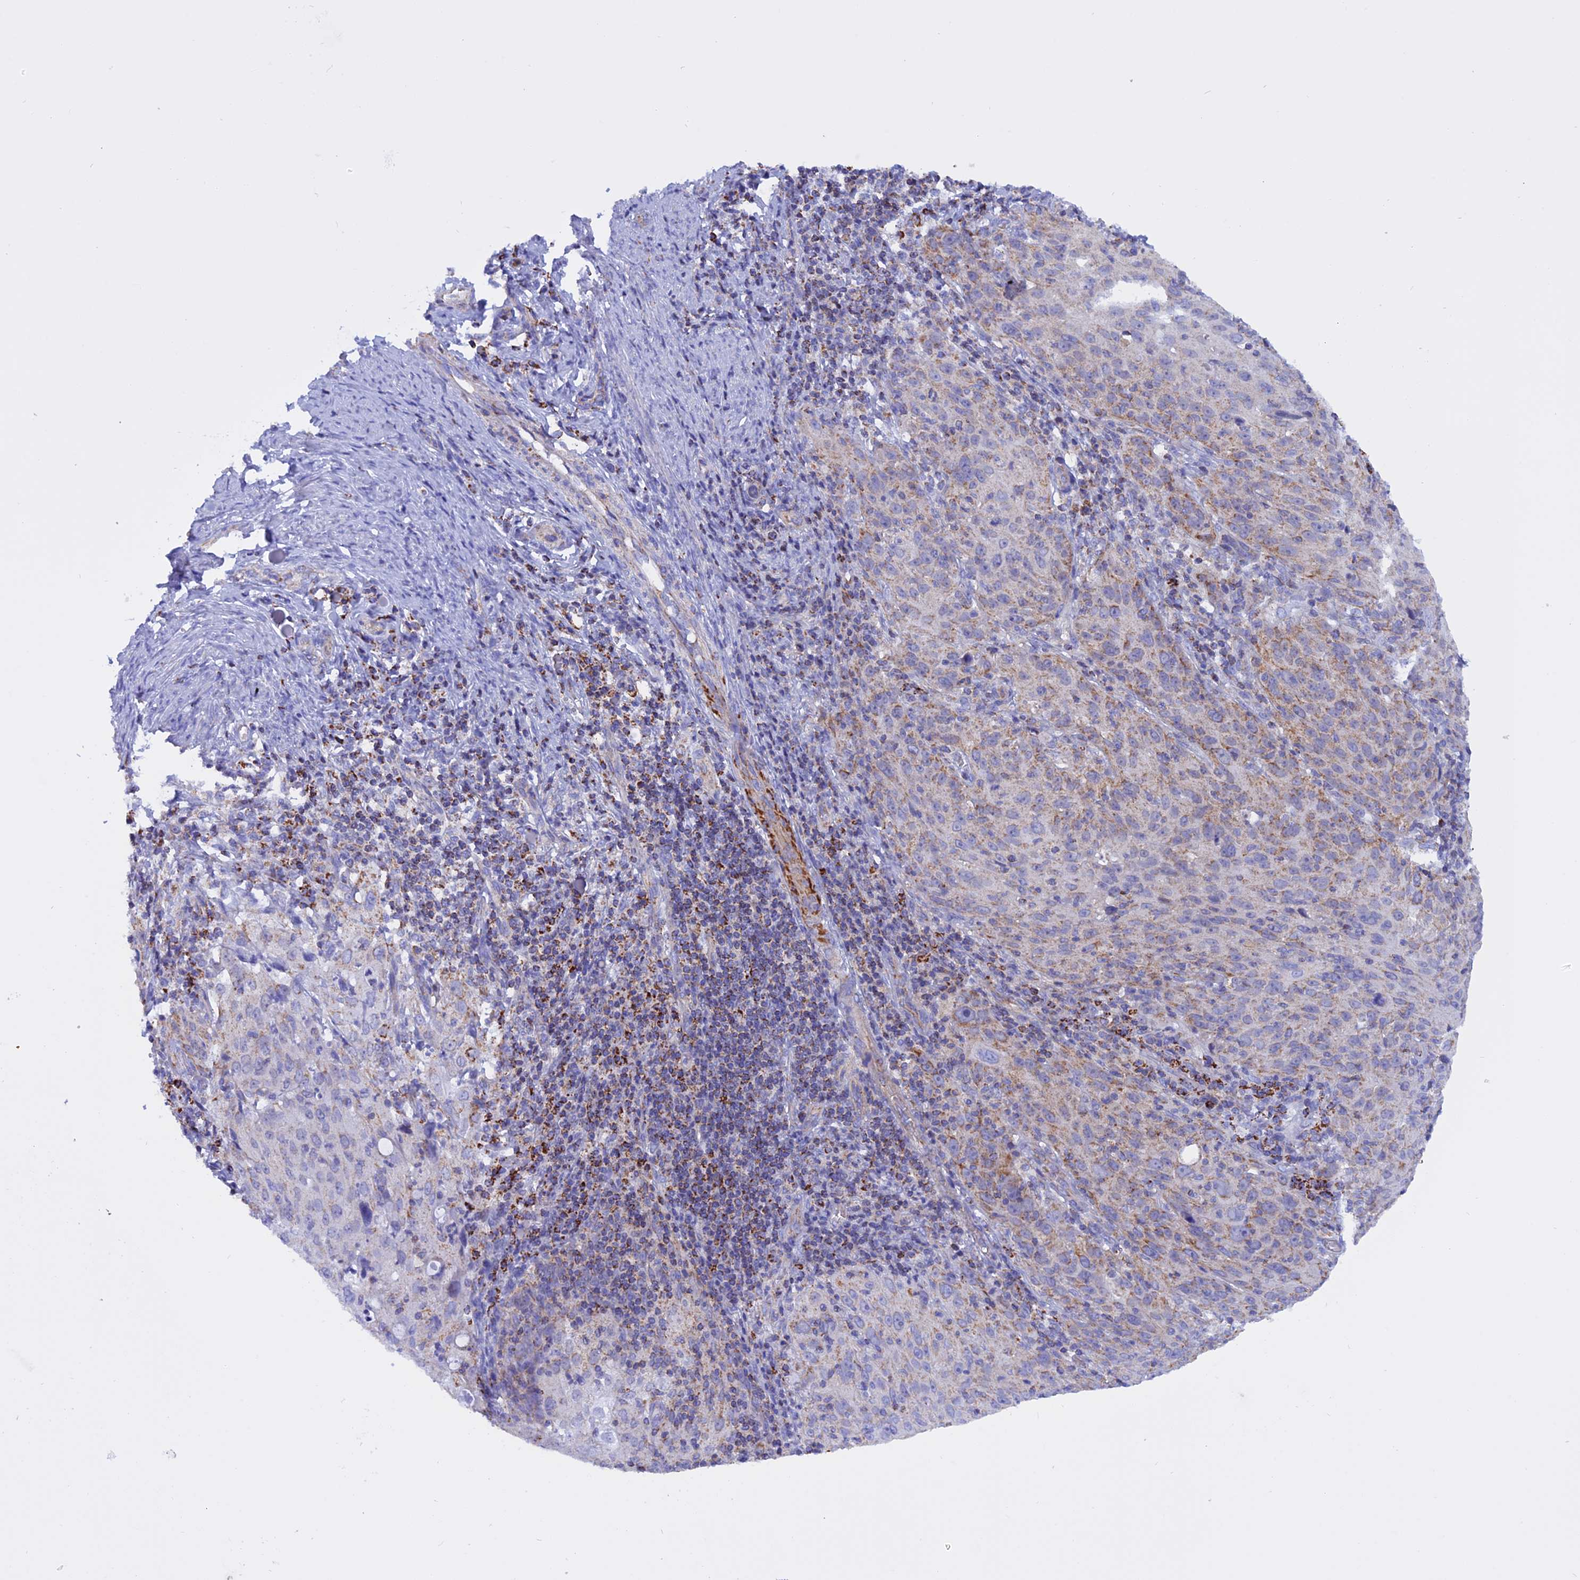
{"staining": {"intensity": "weak", "quantity": "25%-75%", "location": "cytoplasmic/membranous"}, "tissue": "cervical cancer", "cell_type": "Tumor cells", "image_type": "cancer", "snomed": [{"axis": "morphology", "description": "Squamous cell carcinoma, NOS"}, {"axis": "topography", "description": "Cervix"}], "caption": "This is a micrograph of IHC staining of cervical cancer, which shows weak positivity in the cytoplasmic/membranous of tumor cells.", "gene": "GCDH", "patient": {"sex": "female", "age": 50}}